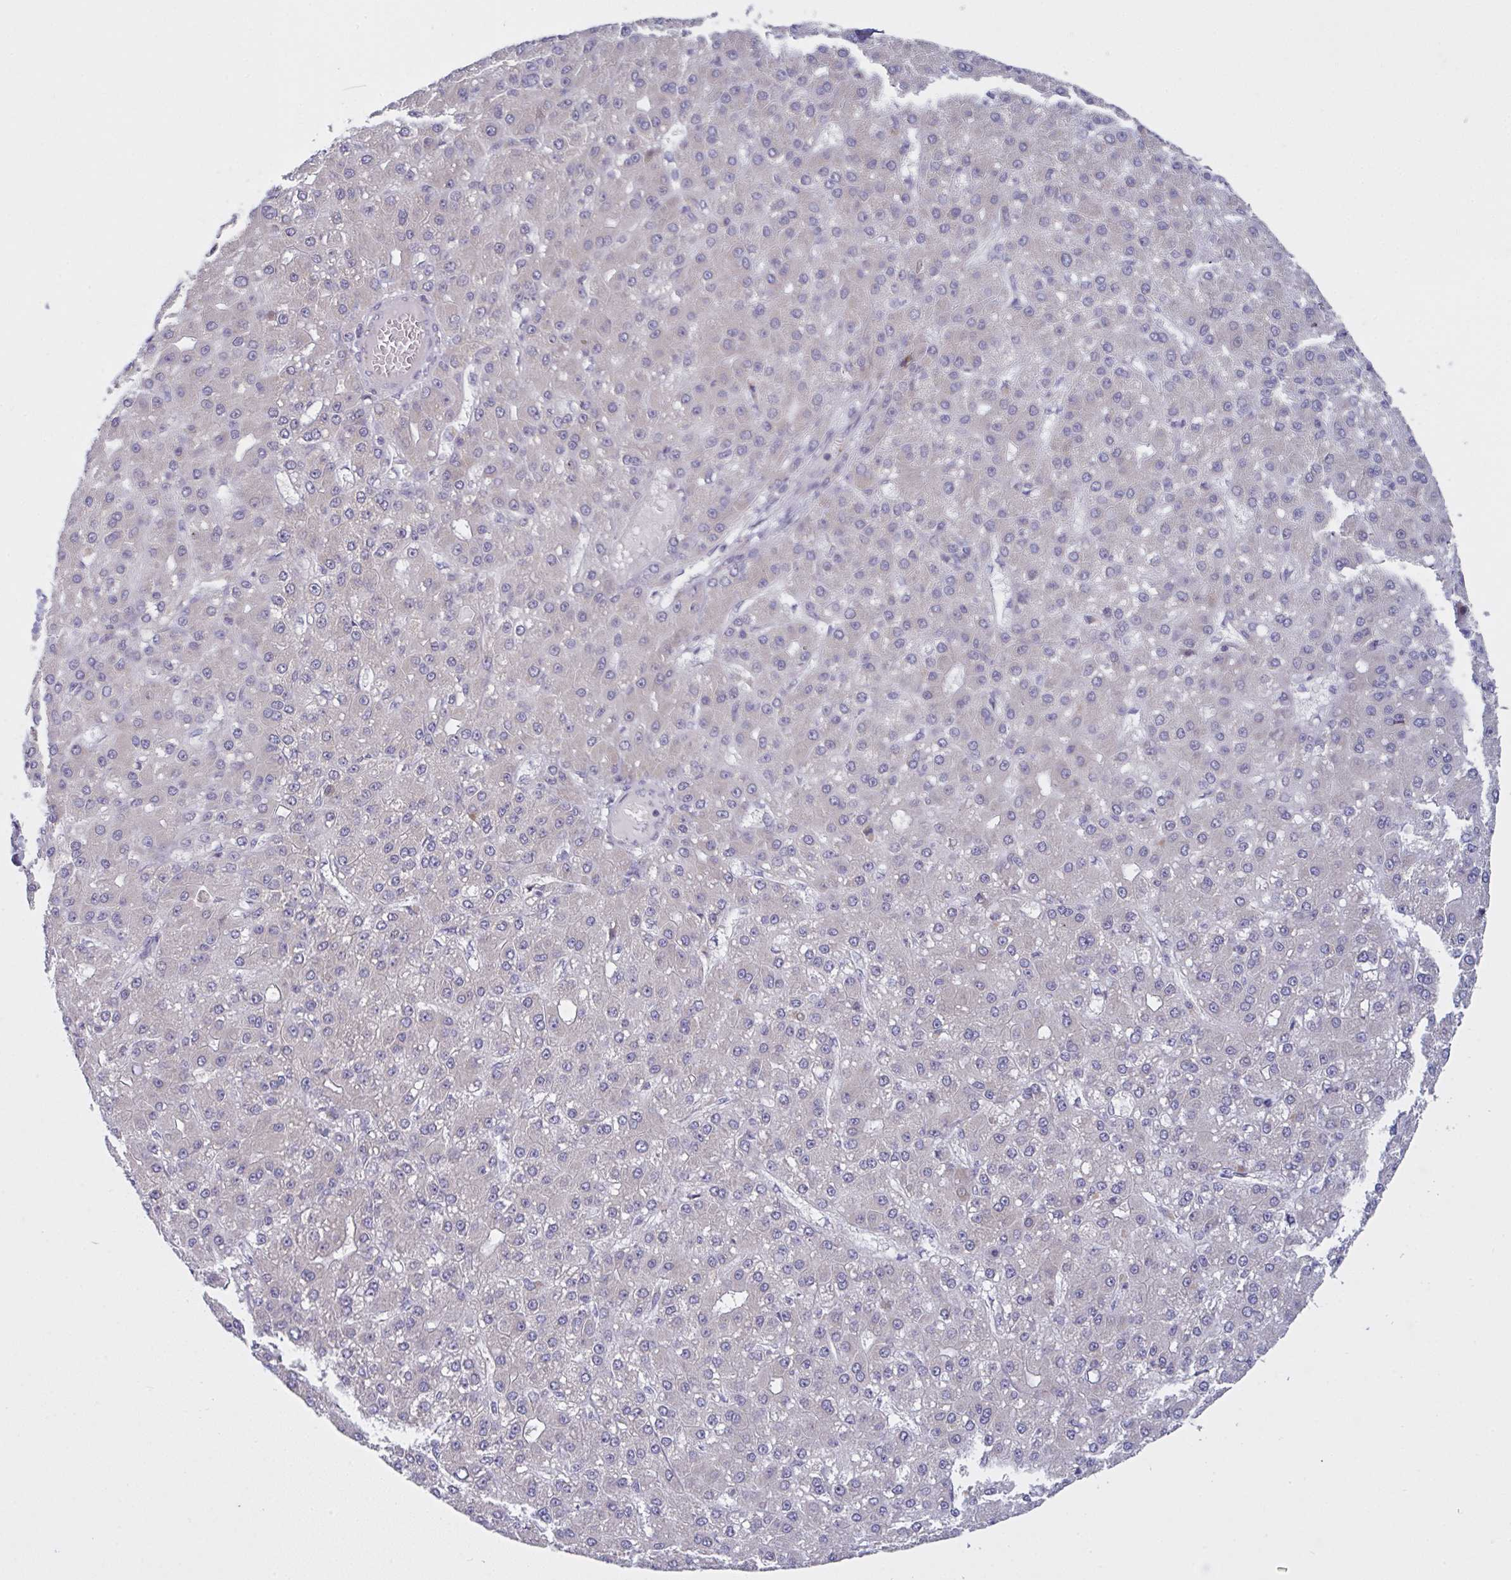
{"staining": {"intensity": "negative", "quantity": "none", "location": "none"}, "tissue": "liver cancer", "cell_type": "Tumor cells", "image_type": "cancer", "snomed": [{"axis": "morphology", "description": "Carcinoma, Hepatocellular, NOS"}, {"axis": "topography", "description": "Liver"}], "caption": "This image is of hepatocellular carcinoma (liver) stained with IHC to label a protein in brown with the nuclei are counter-stained blue. There is no positivity in tumor cells.", "gene": "MRPS2", "patient": {"sex": "male", "age": 67}}